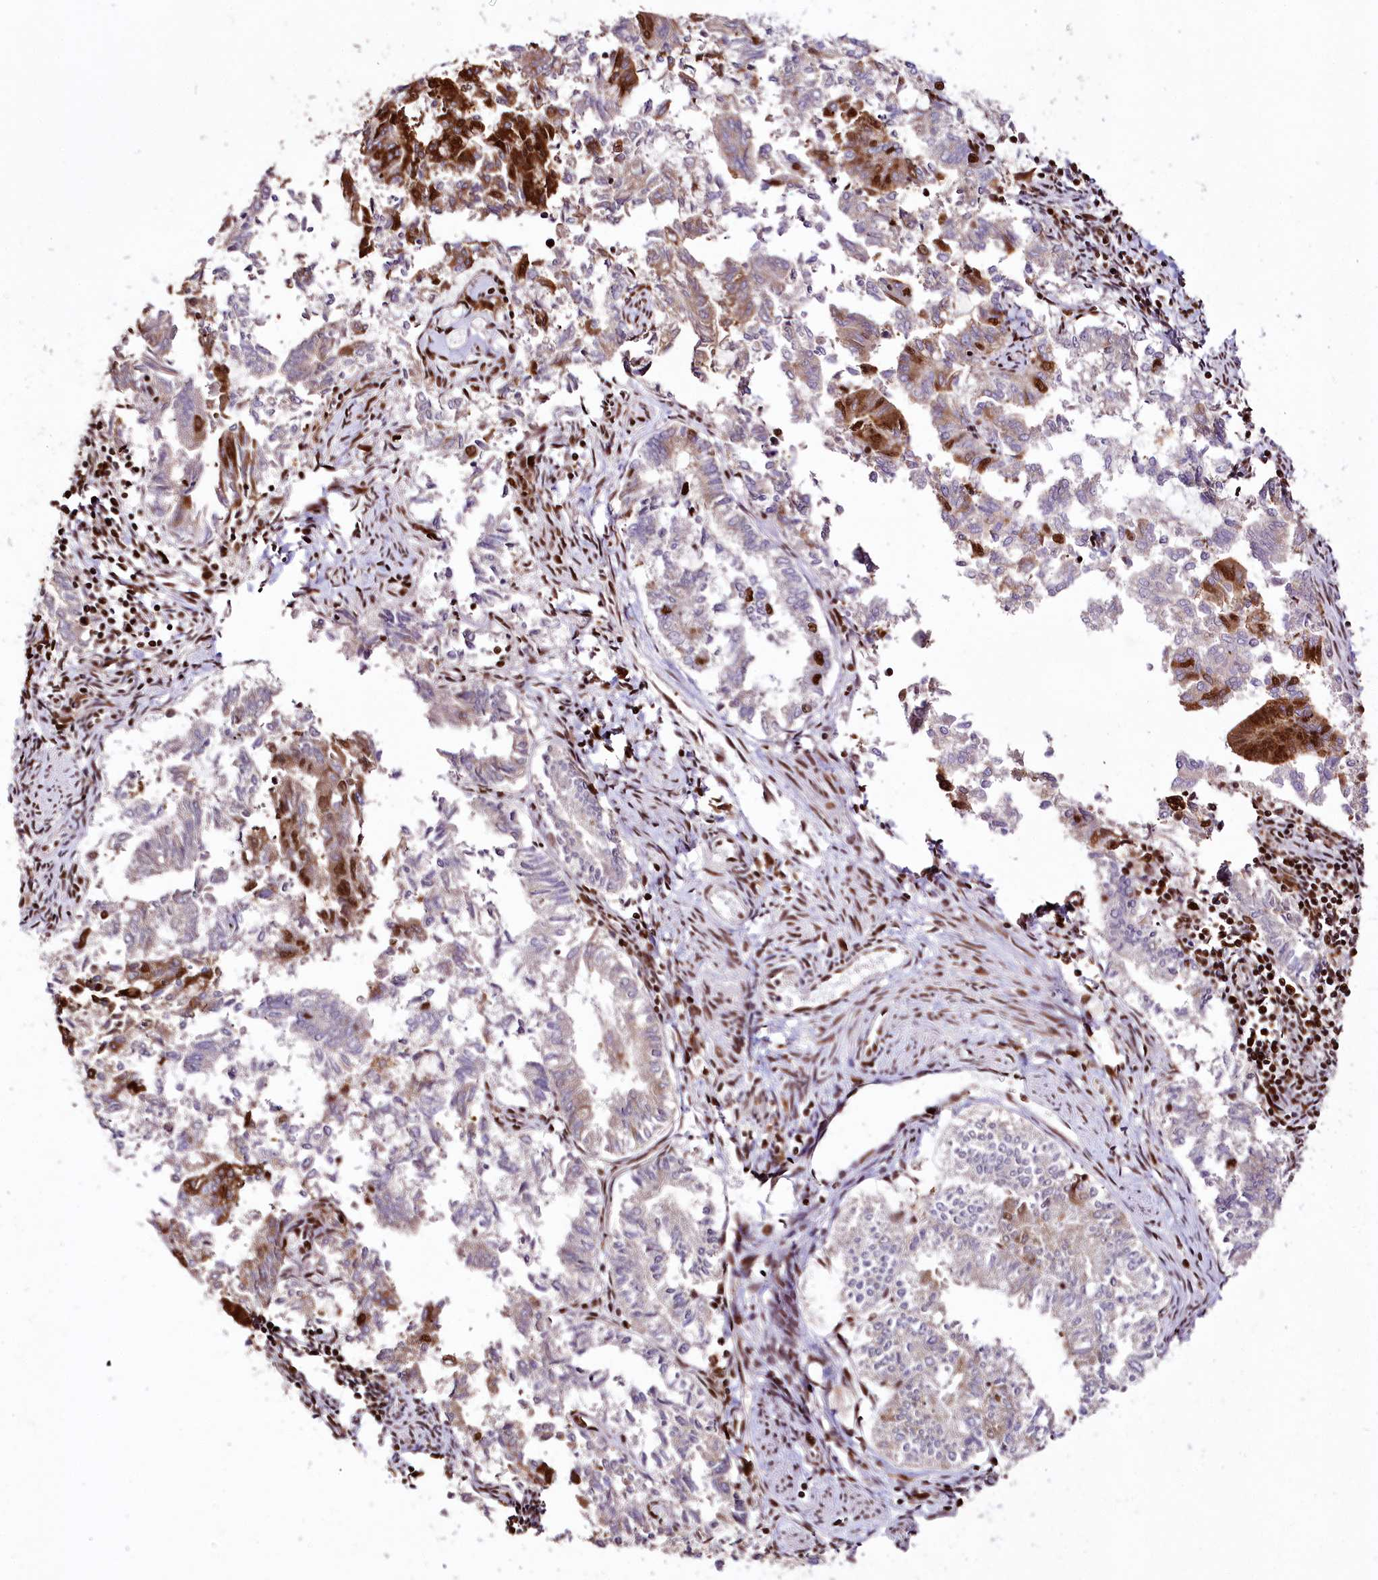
{"staining": {"intensity": "strong", "quantity": "25%-75%", "location": "cytoplasmic/membranous,nuclear"}, "tissue": "endometrial cancer", "cell_type": "Tumor cells", "image_type": "cancer", "snomed": [{"axis": "morphology", "description": "Adenocarcinoma, NOS"}, {"axis": "topography", "description": "Endometrium"}], "caption": "Immunohistochemistry (IHC) (DAB) staining of human endometrial adenocarcinoma demonstrates strong cytoplasmic/membranous and nuclear protein positivity in about 25%-75% of tumor cells.", "gene": "SMARCE1", "patient": {"sex": "female", "age": 79}}